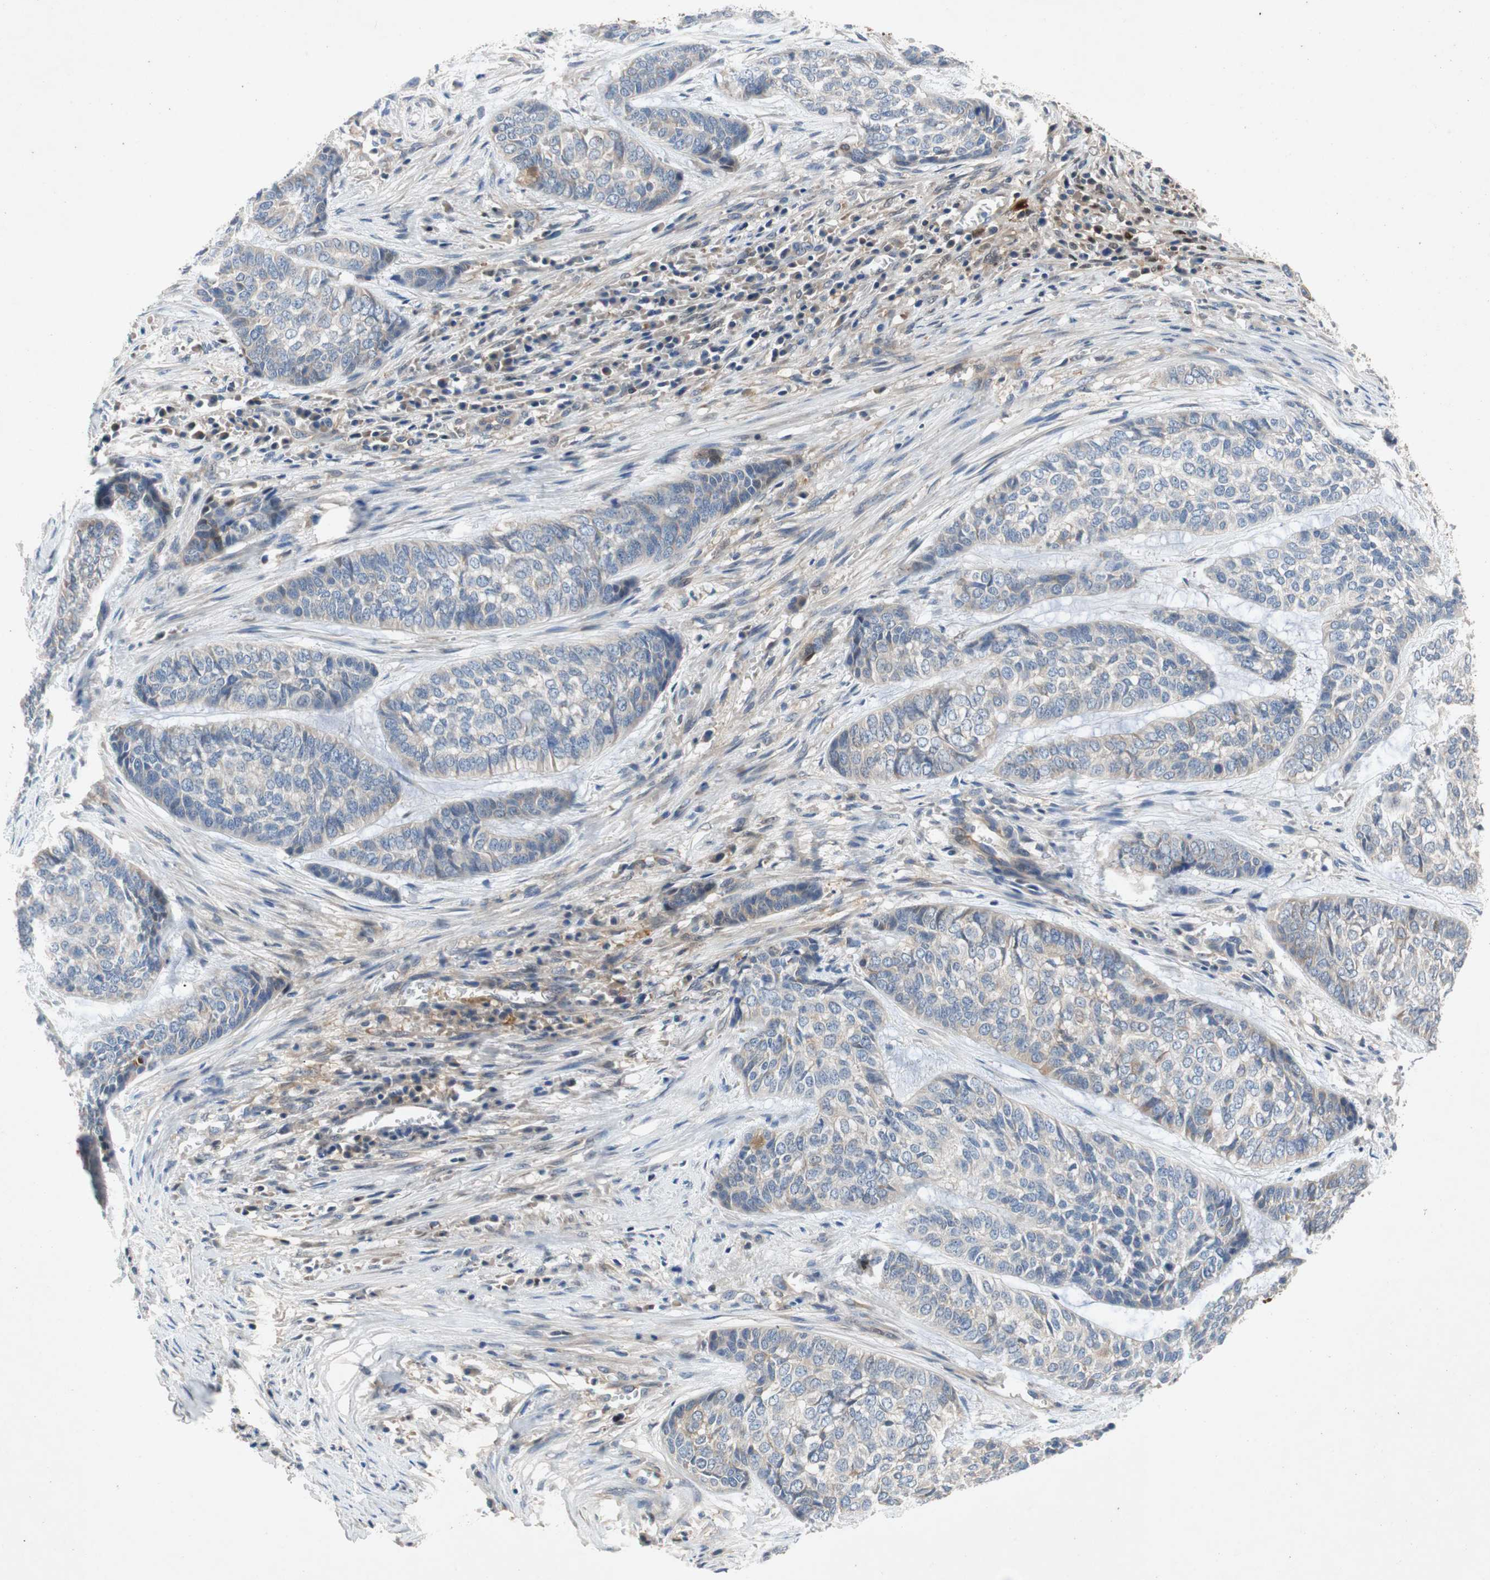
{"staining": {"intensity": "negative", "quantity": "none", "location": "none"}, "tissue": "skin cancer", "cell_type": "Tumor cells", "image_type": "cancer", "snomed": [{"axis": "morphology", "description": "Basal cell carcinoma"}, {"axis": "topography", "description": "Skin"}], "caption": "Human skin cancer stained for a protein using IHC reveals no positivity in tumor cells.", "gene": "RELB", "patient": {"sex": "female", "age": 64}}